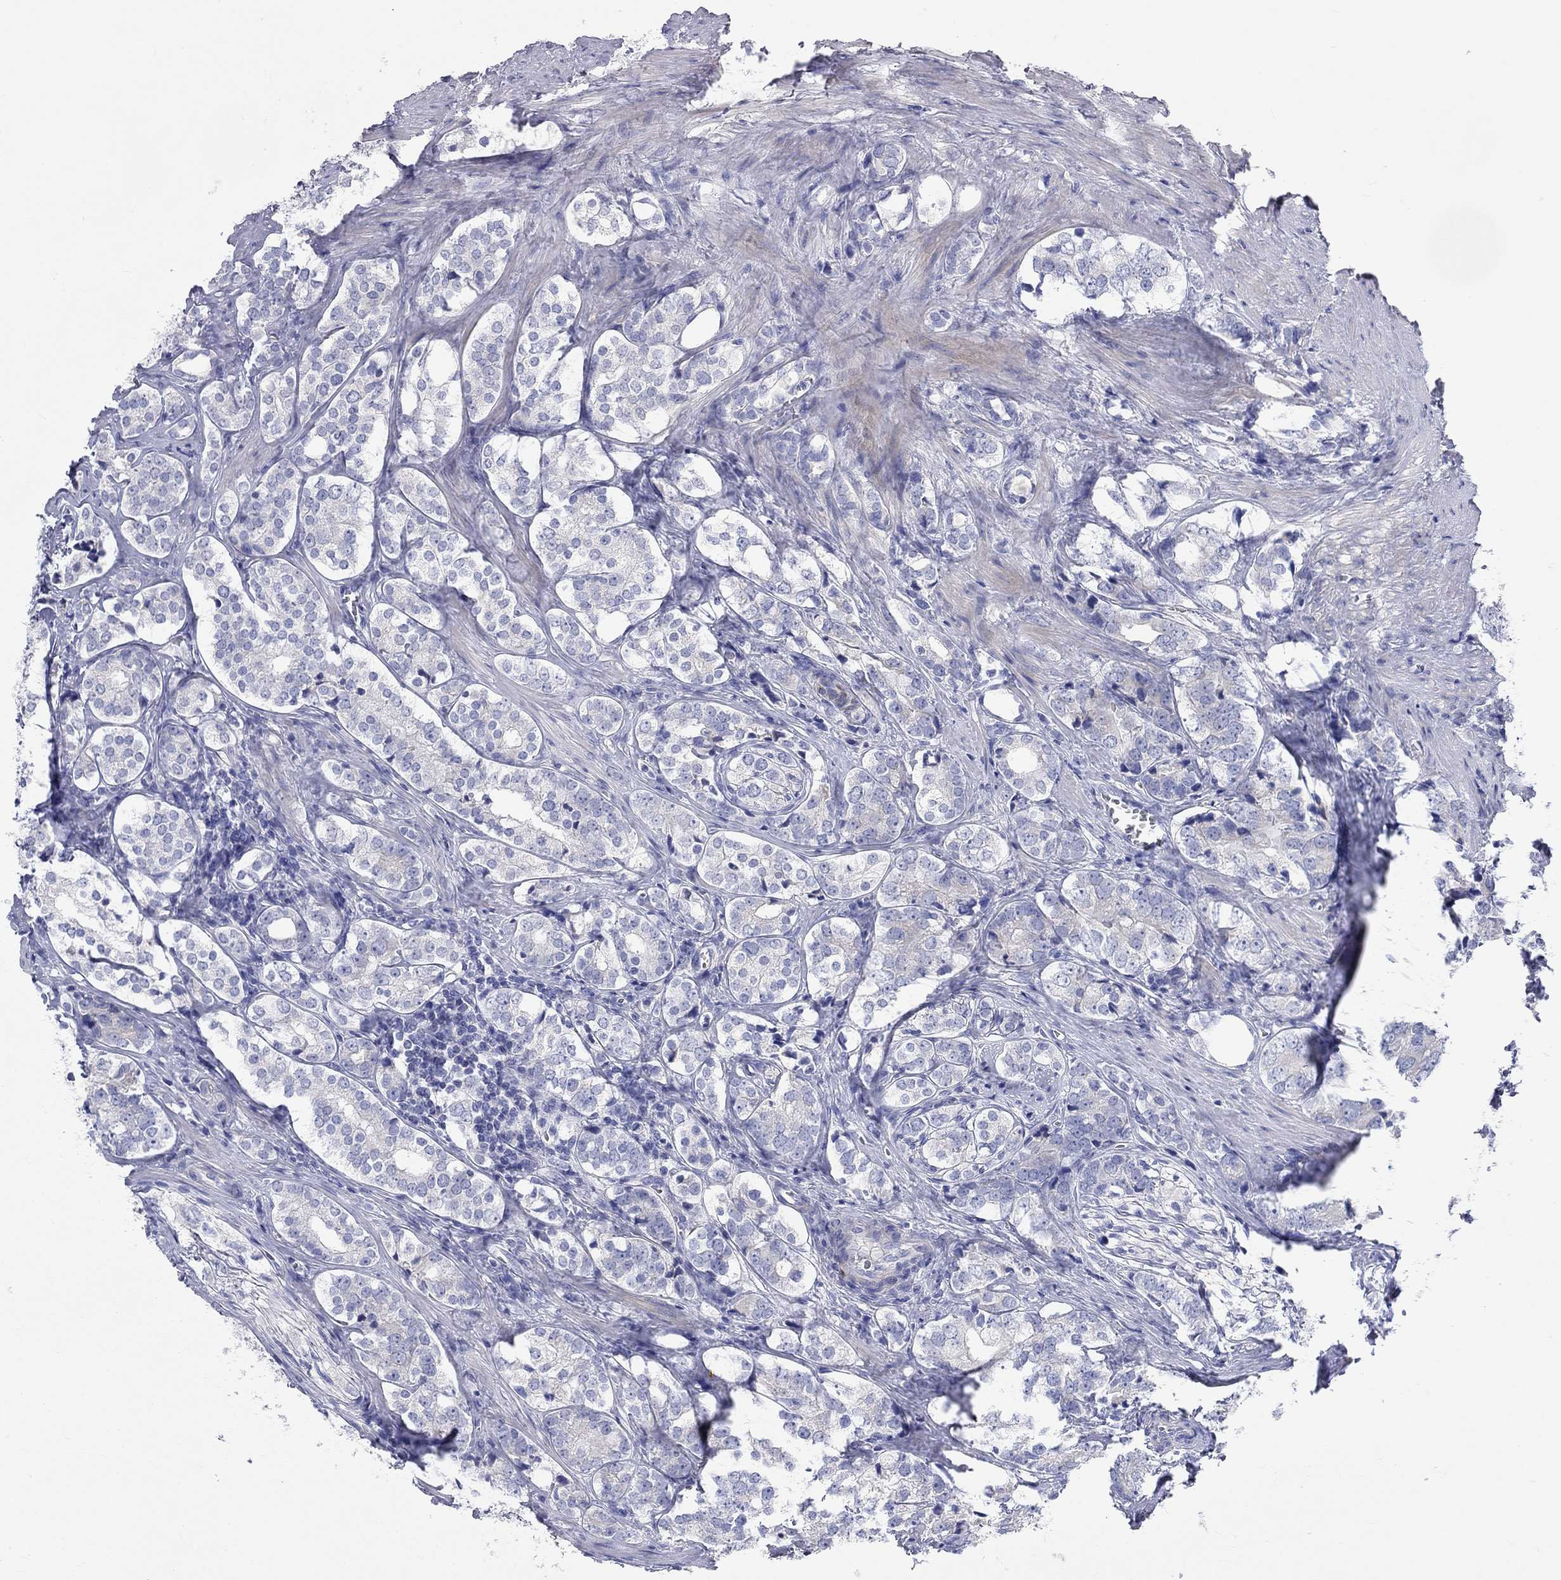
{"staining": {"intensity": "negative", "quantity": "none", "location": "none"}, "tissue": "prostate cancer", "cell_type": "Tumor cells", "image_type": "cancer", "snomed": [{"axis": "morphology", "description": "Adenocarcinoma, NOS"}, {"axis": "topography", "description": "Prostate and seminal vesicle, NOS"}], "caption": "Micrograph shows no protein positivity in tumor cells of adenocarcinoma (prostate) tissue.", "gene": "RCAN1", "patient": {"sex": "male", "age": 63}}